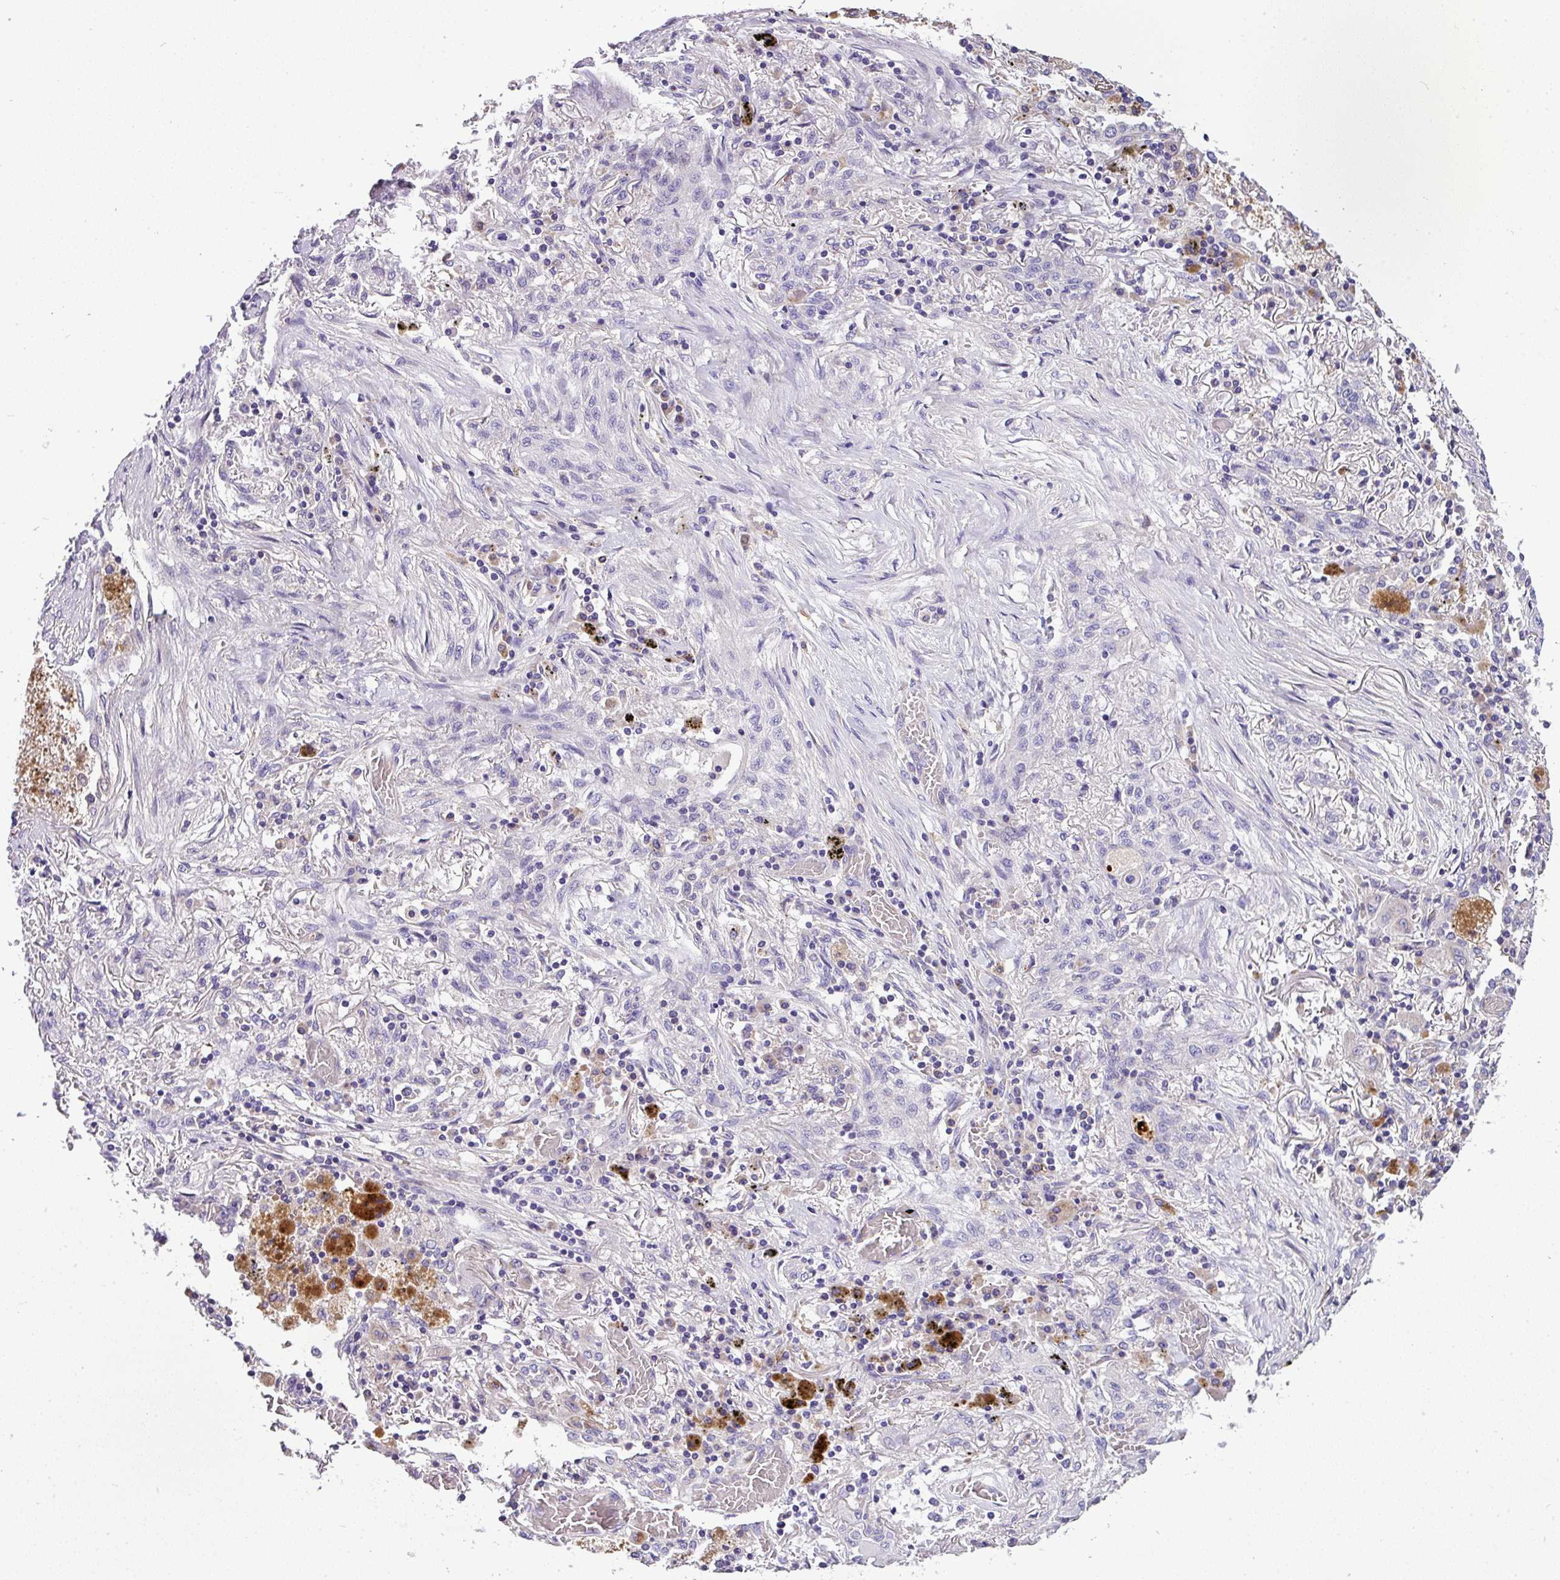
{"staining": {"intensity": "negative", "quantity": "none", "location": "none"}, "tissue": "lung cancer", "cell_type": "Tumor cells", "image_type": "cancer", "snomed": [{"axis": "morphology", "description": "Squamous cell carcinoma, NOS"}, {"axis": "topography", "description": "Lung"}], "caption": "Image shows no significant protein expression in tumor cells of squamous cell carcinoma (lung). Brightfield microscopy of immunohistochemistry (IHC) stained with DAB (3,3'-diaminobenzidine) (brown) and hematoxylin (blue), captured at high magnification.", "gene": "ANXA2R", "patient": {"sex": "female", "age": 47}}